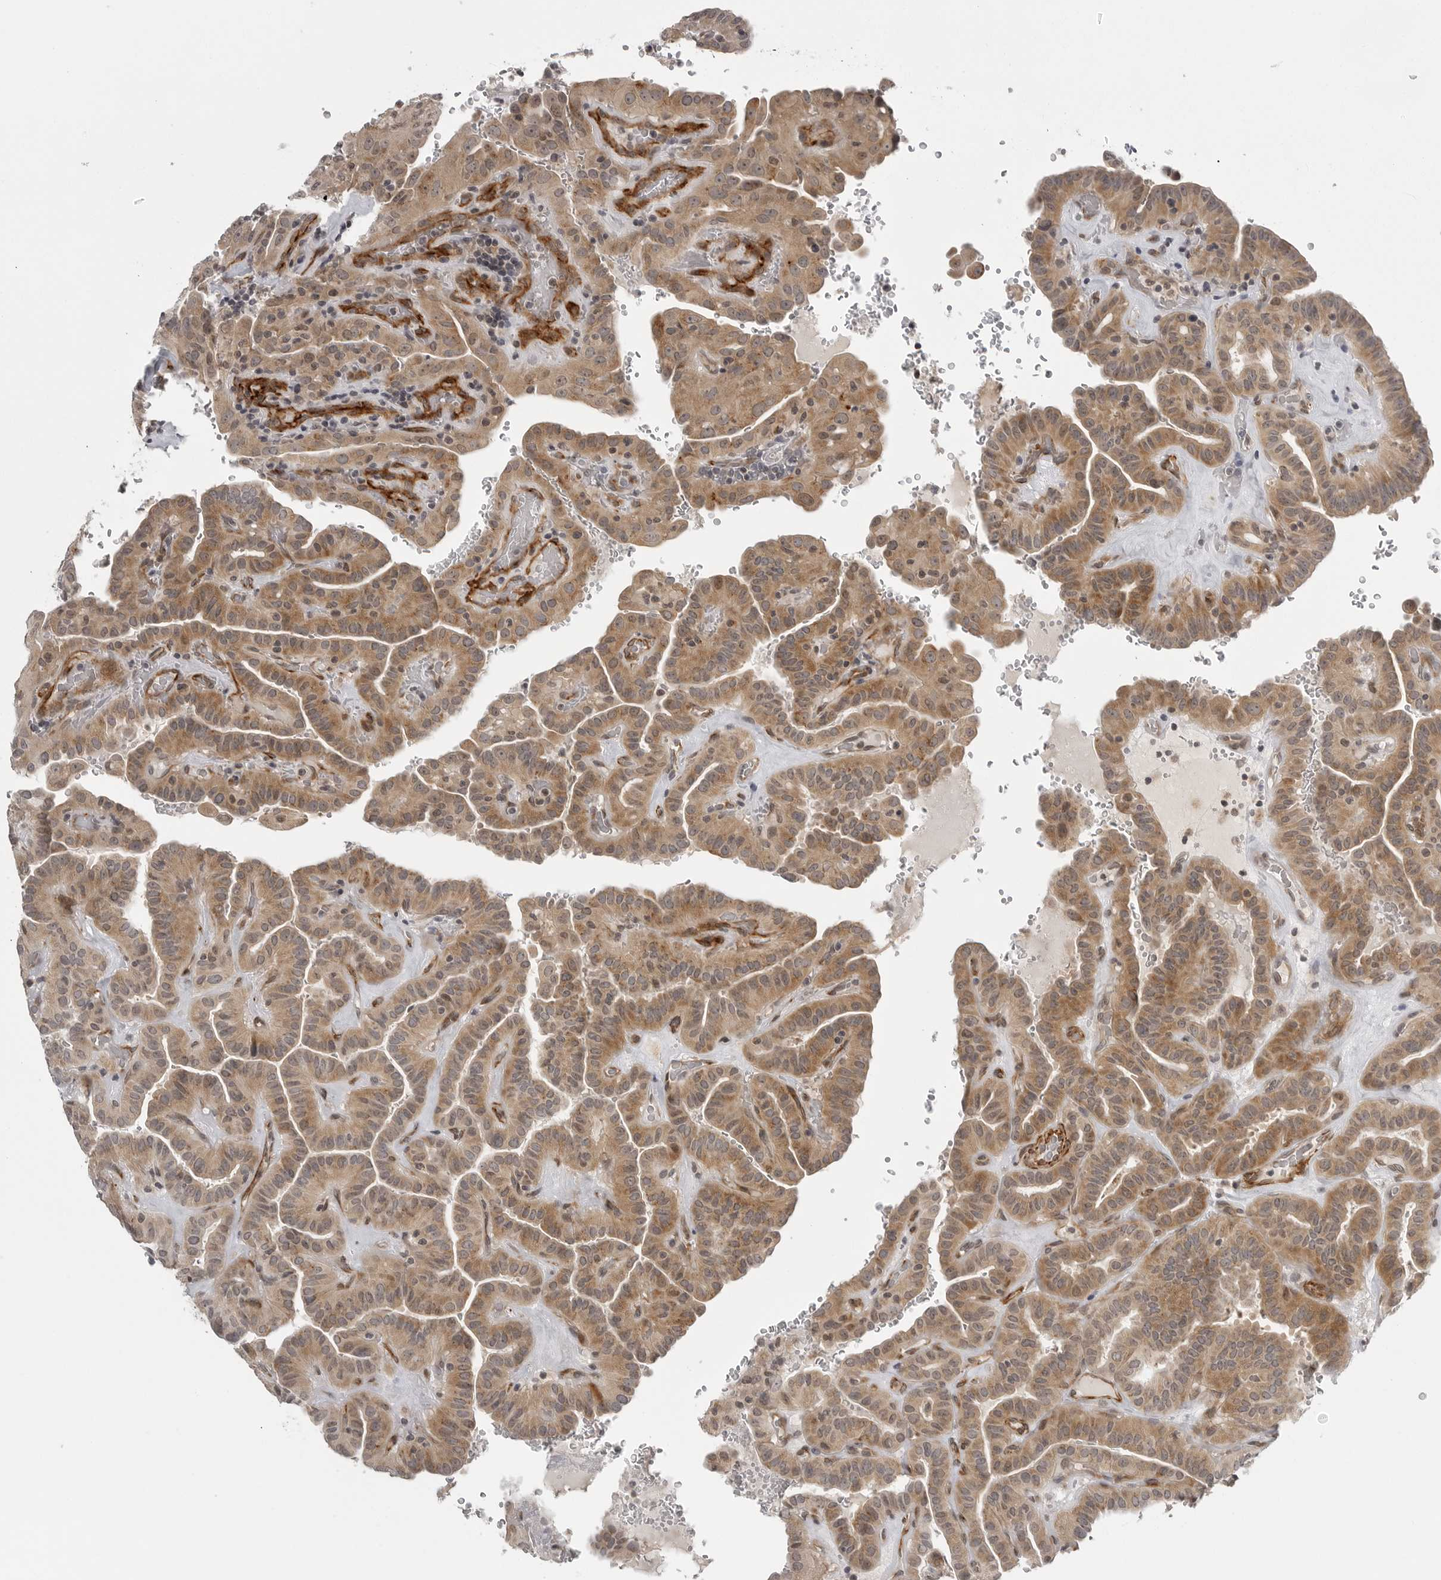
{"staining": {"intensity": "moderate", "quantity": ">75%", "location": "cytoplasmic/membranous"}, "tissue": "thyroid cancer", "cell_type": "Tumor cells", "image_type": "cancer", "snomed": [{"axis": "morphology", "description": "Papillary adenocarcinoma, NOS"}, {"axis": "topography", "description": "Thyroid gland"}], "caption": "An IHC image of tumor tissue is shown. Protein staining in brown highlights moderate cytoplasmic/membranous positivity in thyroid cancer within tumor cells.", "gene": "TUT4", "patient": {"sex": "male", "age": 77}}